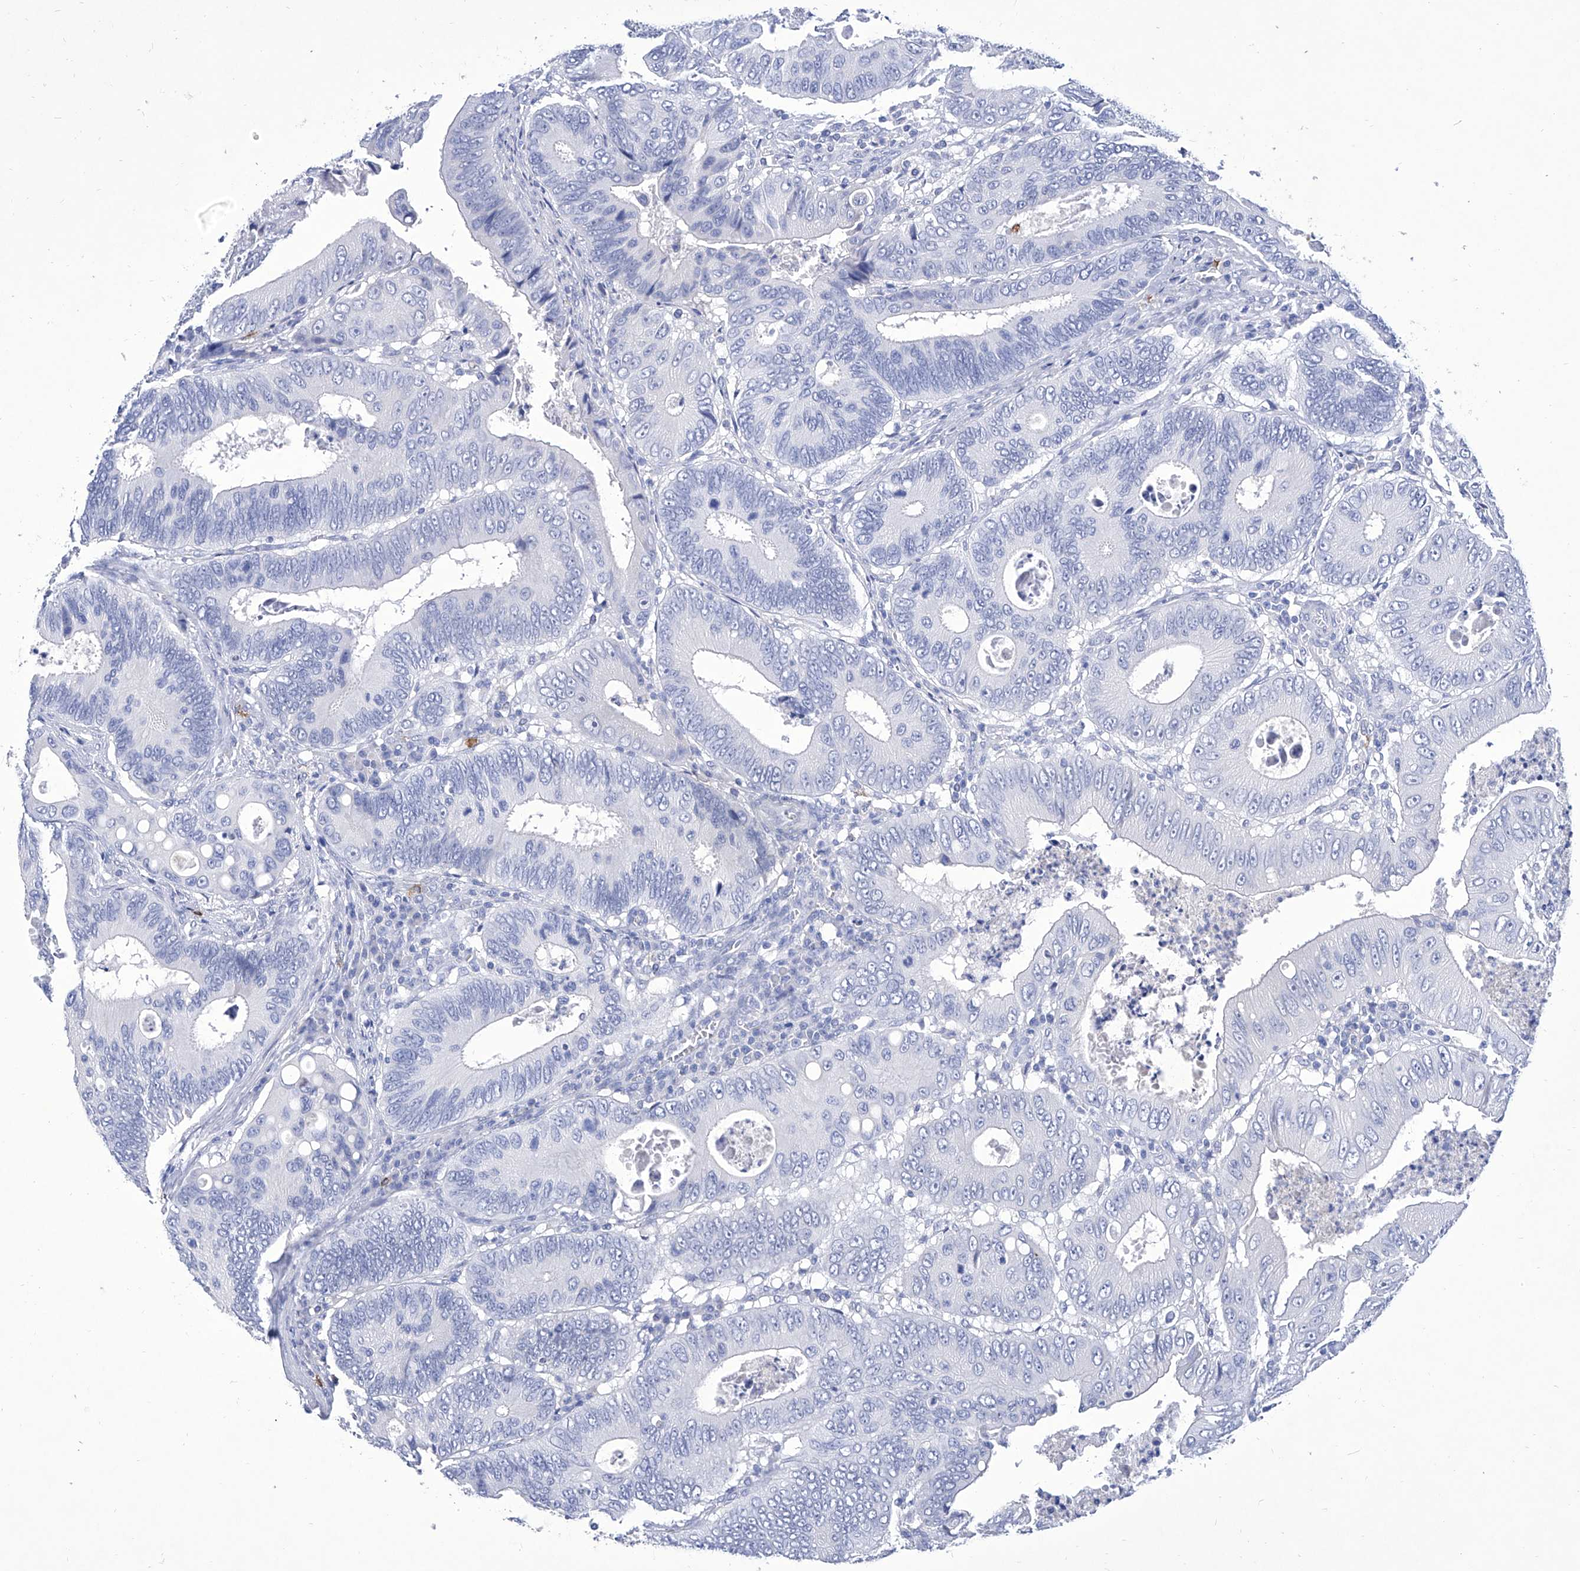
{"staining": {"intensity": "negative", "quantity": "none", "location": "none"}, "tissue": "colorectal cancer", "cell_type": "Tumor cells", "image_type": "cancer", "snomed": [{"axis": "morphology", "description": "Inflammation, NOS"}, {"axis": "morphology", "description": "Adenocarcinoma, NOS"}, {"axis": "topography", "description": "Colon"}], "caption": "DAB (3,3'-diaminobenzidine) immunohistochemical staining of human colorectal cancer (adenocarcinoma) displays no significant positivity in tumor cells. Brightfield microscopy of immunohistochemistry stained with DAB (3,3'-diaminobenzidine) (brown) and hematoxylin (blue), captured at high magnification.", "gene": "IFNL2", "patient": {"sex": "male", "age": 72}}